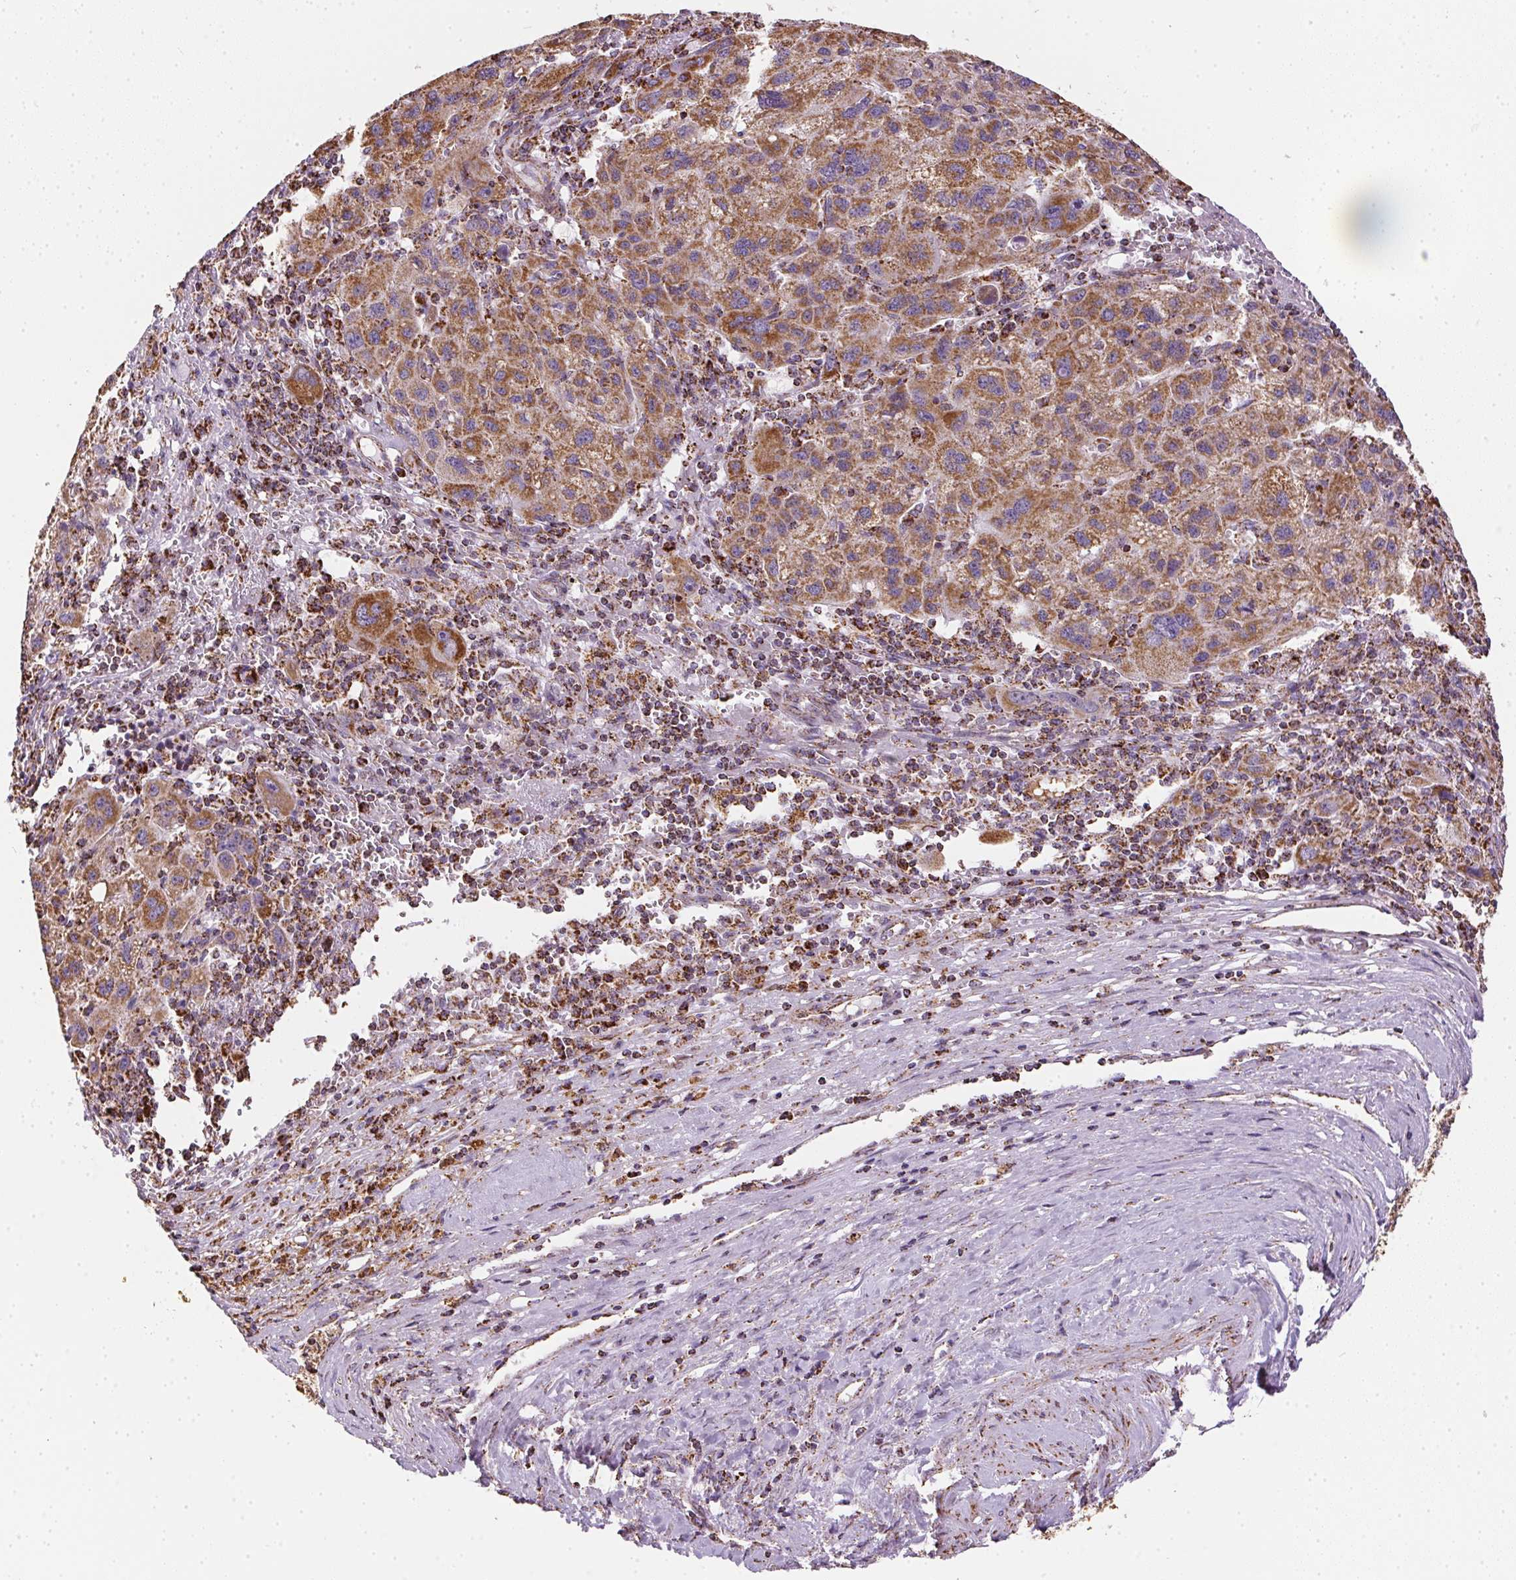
{"staining": {"intensity": "strong", "quantity": ">75%", "location": "cytoplasmic/membranous"}, "tissue": "liver cancer", "cell_type": "Tumor cells", "image_type": "cancer", "snomed": [{"axis": "morphology", "description": "Carcinoma, Hepatocellular, NOS"}, {"axis": "topography", "description": "Liver"}], "caption": "Human hepatocellular carcinoma (liver) stained for a protein (brown) displays strong cytoplasmic/membranous positive expression in about >75% of tumor cells.", "gene": "MAPK11", "patient": {"sex": "female", "age": 77}}